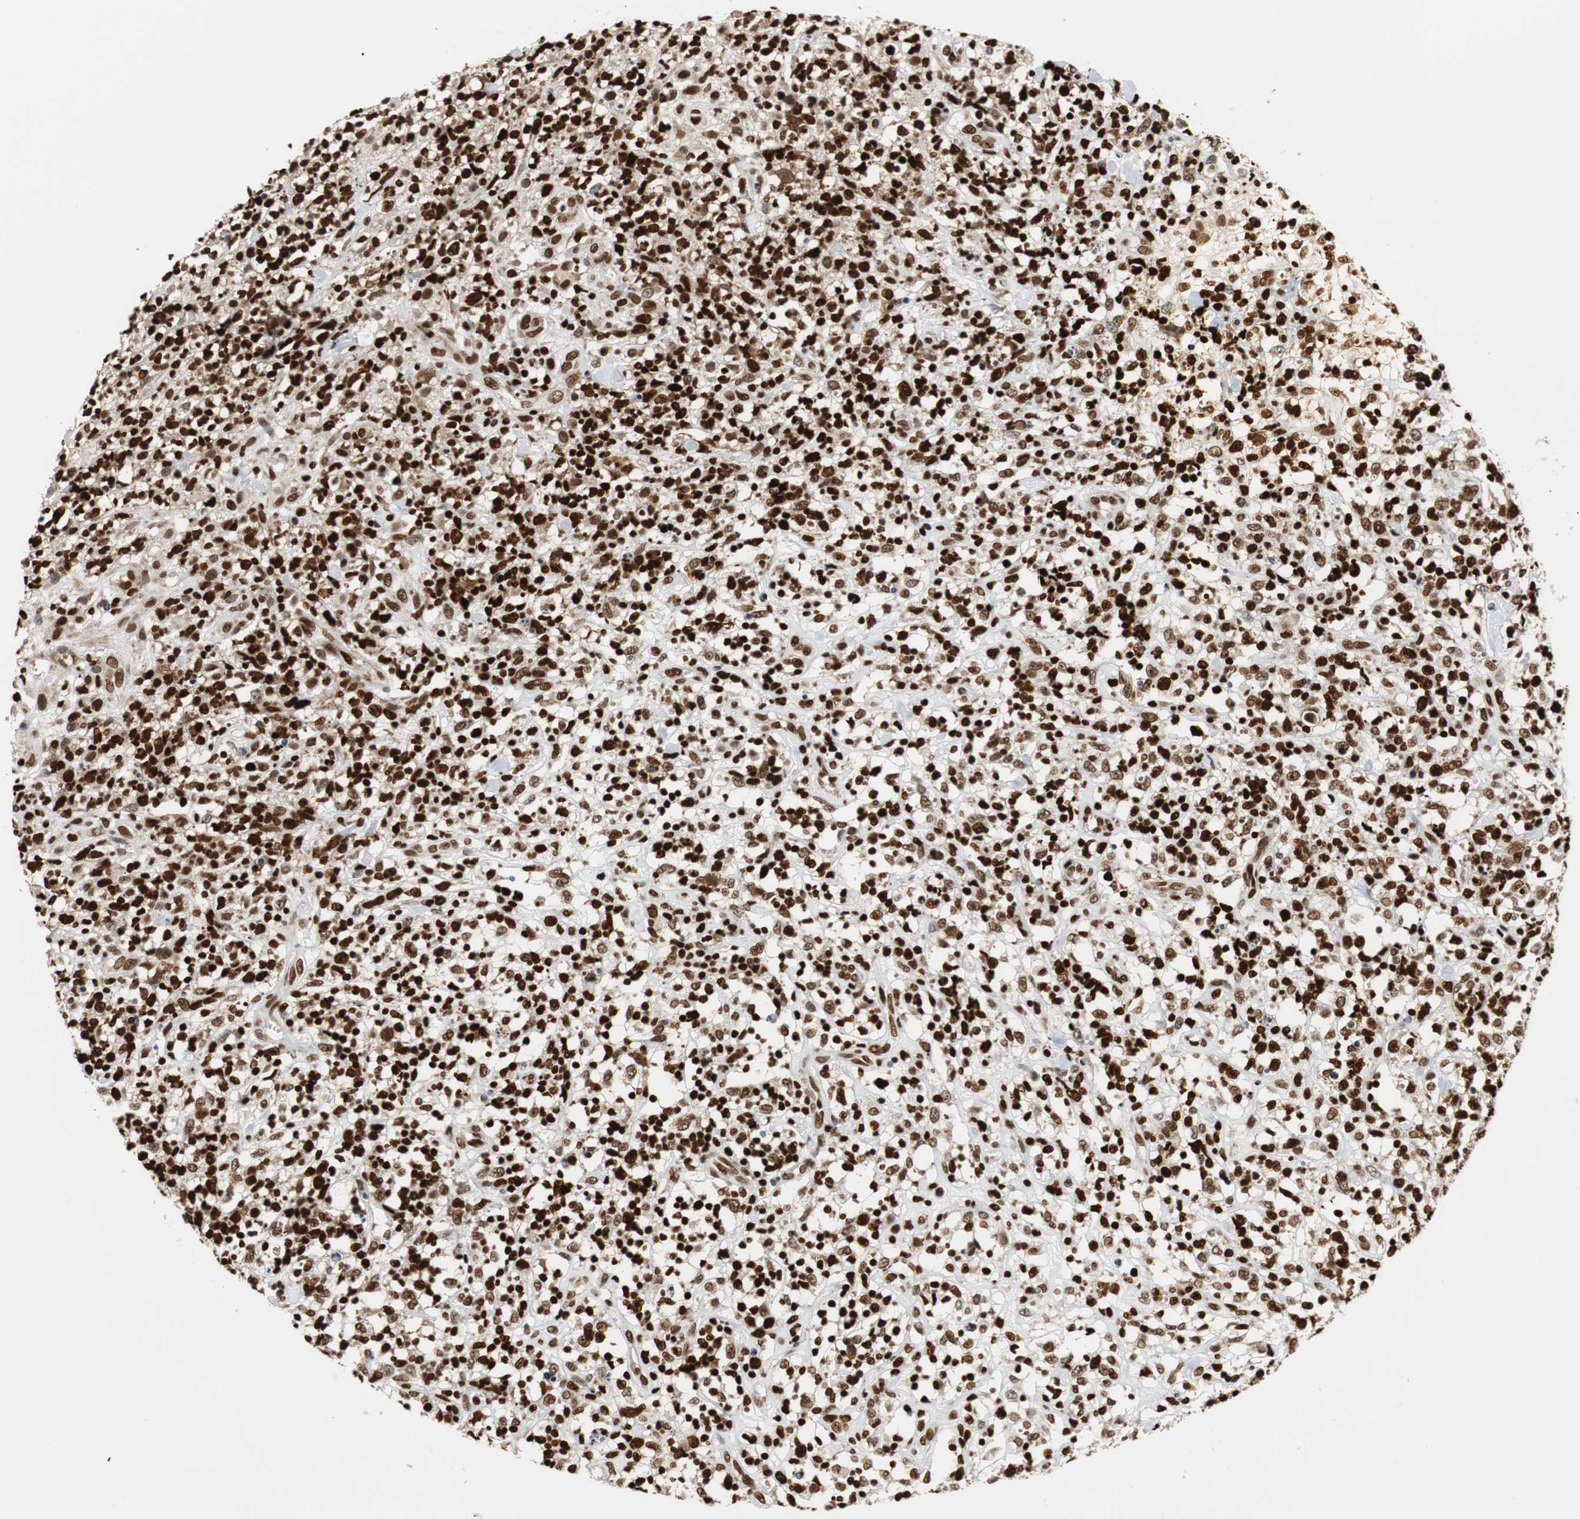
{"staining": {"intensity": "strong", "quantity": ">75%", "location": "nuclear"}, "tissue": "lymphoma", "cell_type": "Tumor cells", "image_type": "cancer", "snomed": [{"axis": "morphology", "description": "Malignant lymphoma, non-Hodgkin's type, High grade"}, {"axis": "topography", "description": "Lymph node"}], "caption": "An immunohistochemistry image of neoplastic tissue is shown. Protein staining in brown labels strong nuclear positivity in high-grade malignant lymphoma, non-Hodgkin's type within tumor cells. The staining was performed using DAB, with brown indicating positive protein expression. Nuclei are stained blue with hematoxylin.", "gene": "HDAC1", "patient": {"sex": "female", "age": 73}}